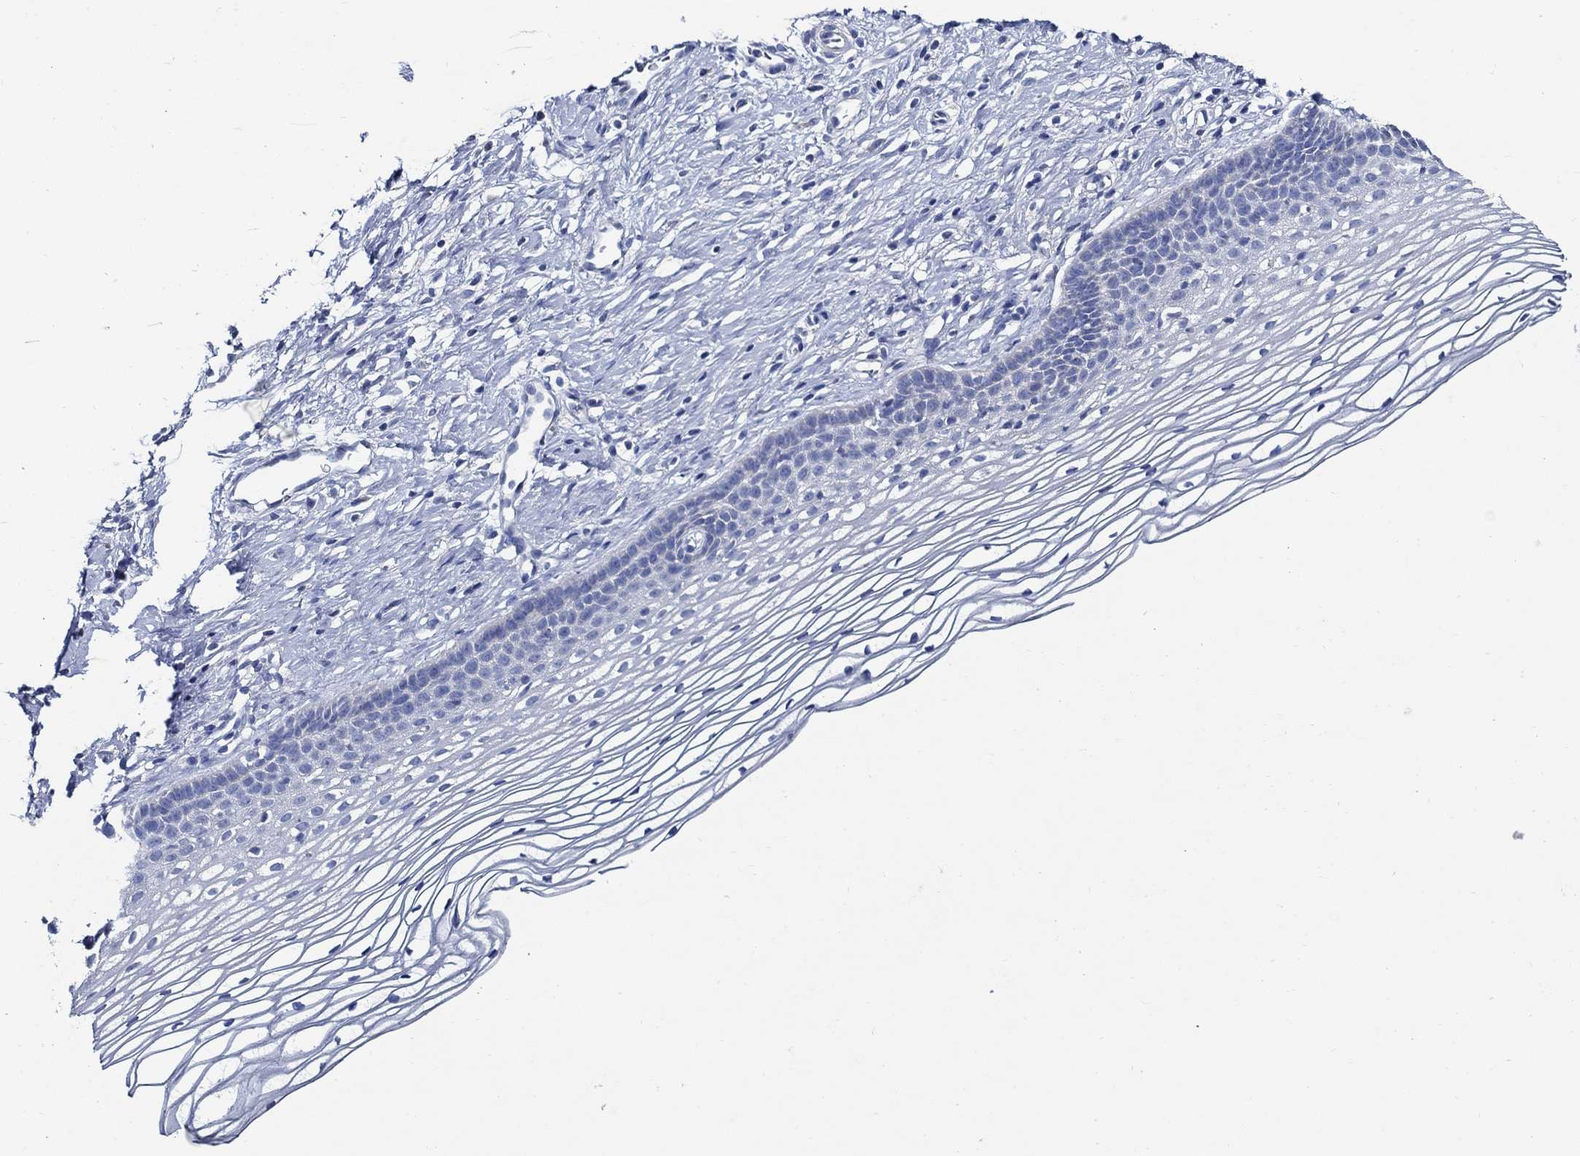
{"staining": {"intensity": "negative", "quantity": "none", "location": "none"}, "tissue": "cervix", "cell_type": "Squamous epithelial cells", "image_type": "normal", "snomed": [{"axis": "morphology", "description": "Normal tissue, NOS"}, {"axis": "topography", "description": "Cervix"}], "caption": "Histopathology image shows no significant protein expression in squamous epithelial cells of unremarkable cervix.", "gene": "SKOR1", "patient": {"sex": "female", "age": 39}}